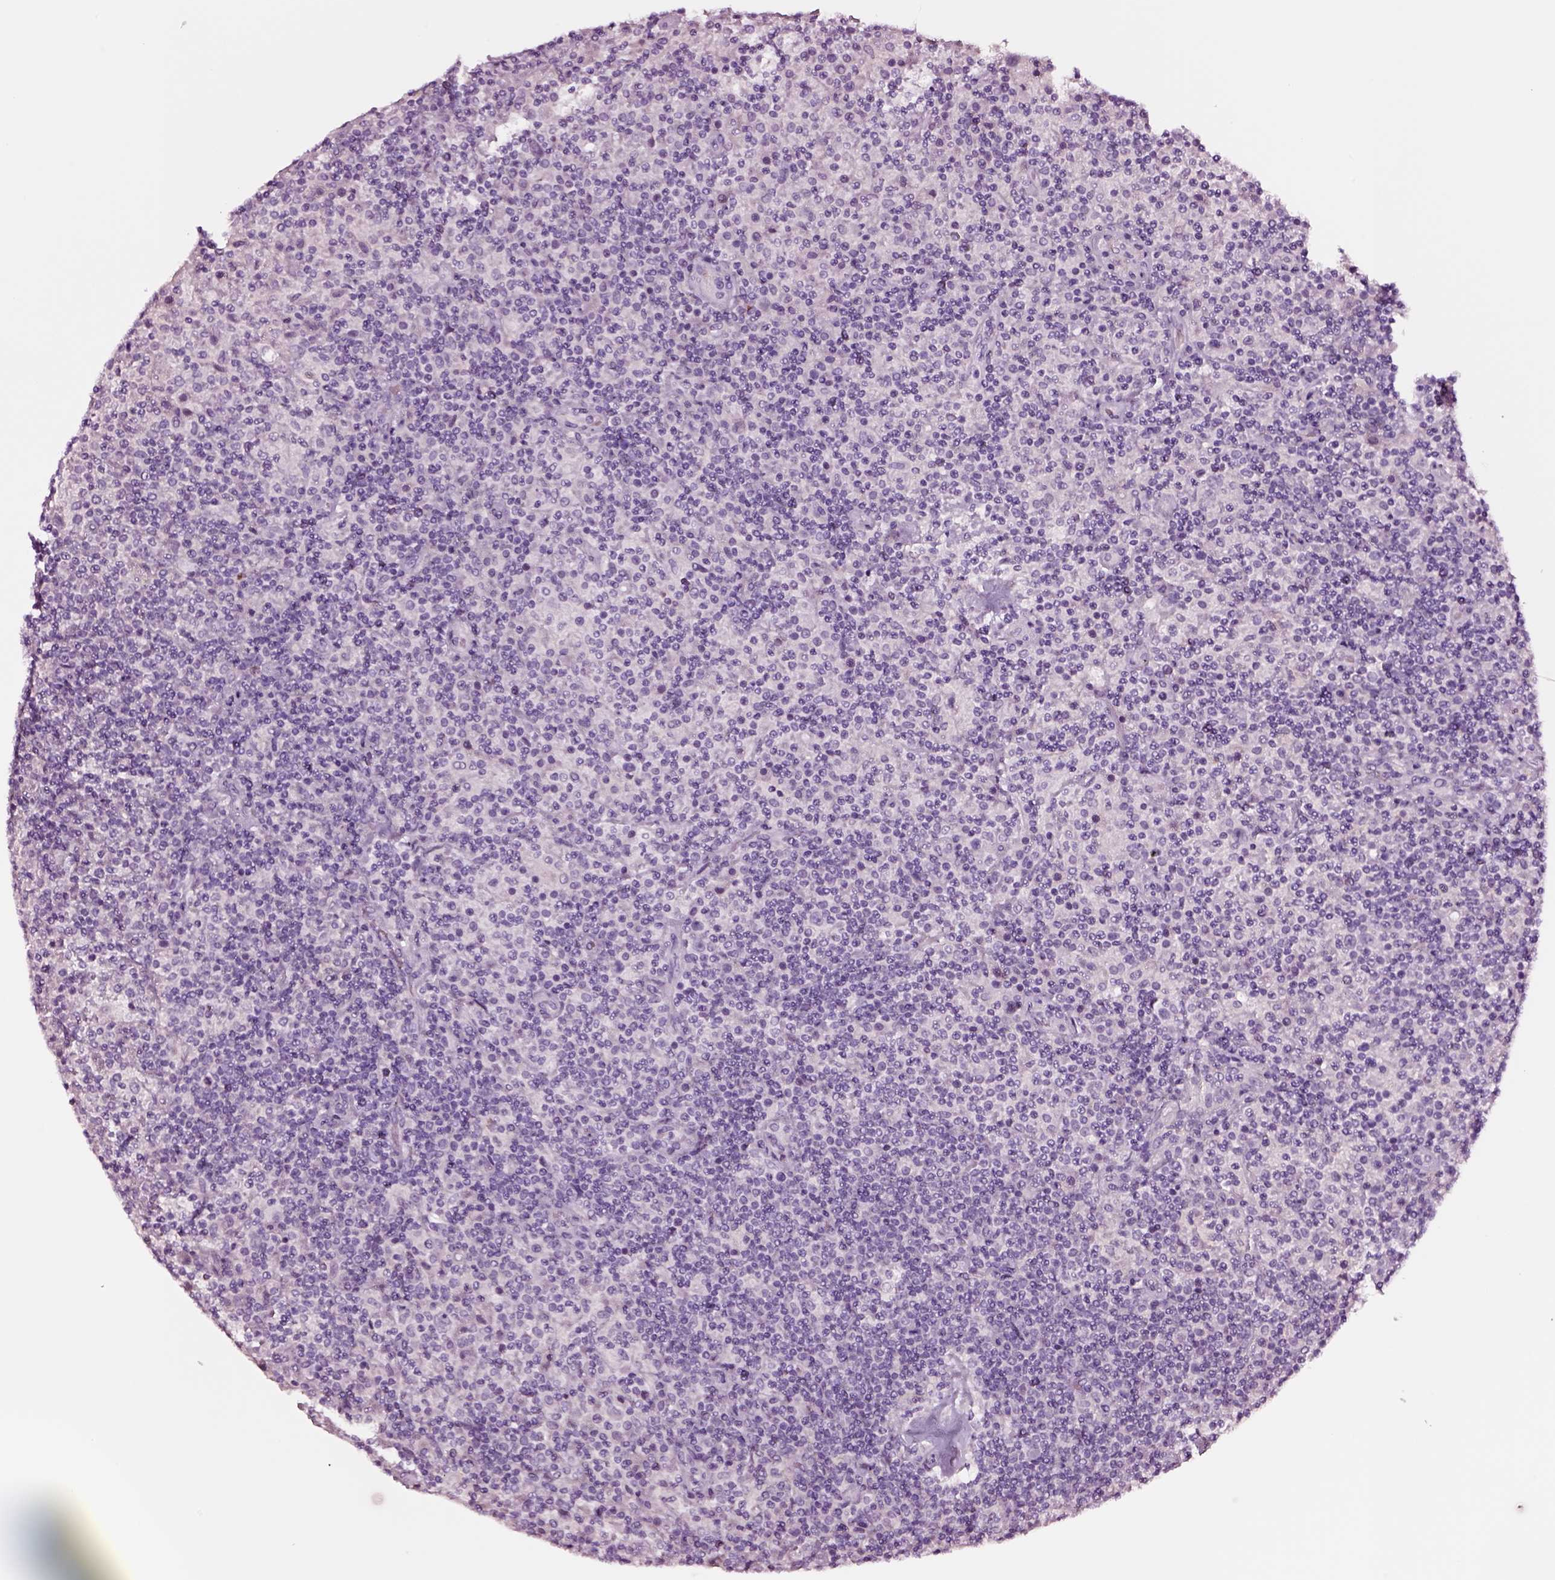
{"staining": {"intensity": "negative", "quantity": "none", "location": "none"}, "tissue": "lymphoma", "cell_type": "Tumor cells", "image_type": "cancer", "snomed": [{"axis": "morphology", "description": "Hodgkin's disease, NOS"}, {"axis": "topography", "description": "Lymph node"}], "caption": "This image is of Hodgkin's disease stained with immunohistochemistry (IHC) to label a protein in brown with the nuclei are counter-stained blue. There is no expression in tumor cells.", "gene": "SOX10", "patient": {"sex": "male", "age": 70}}